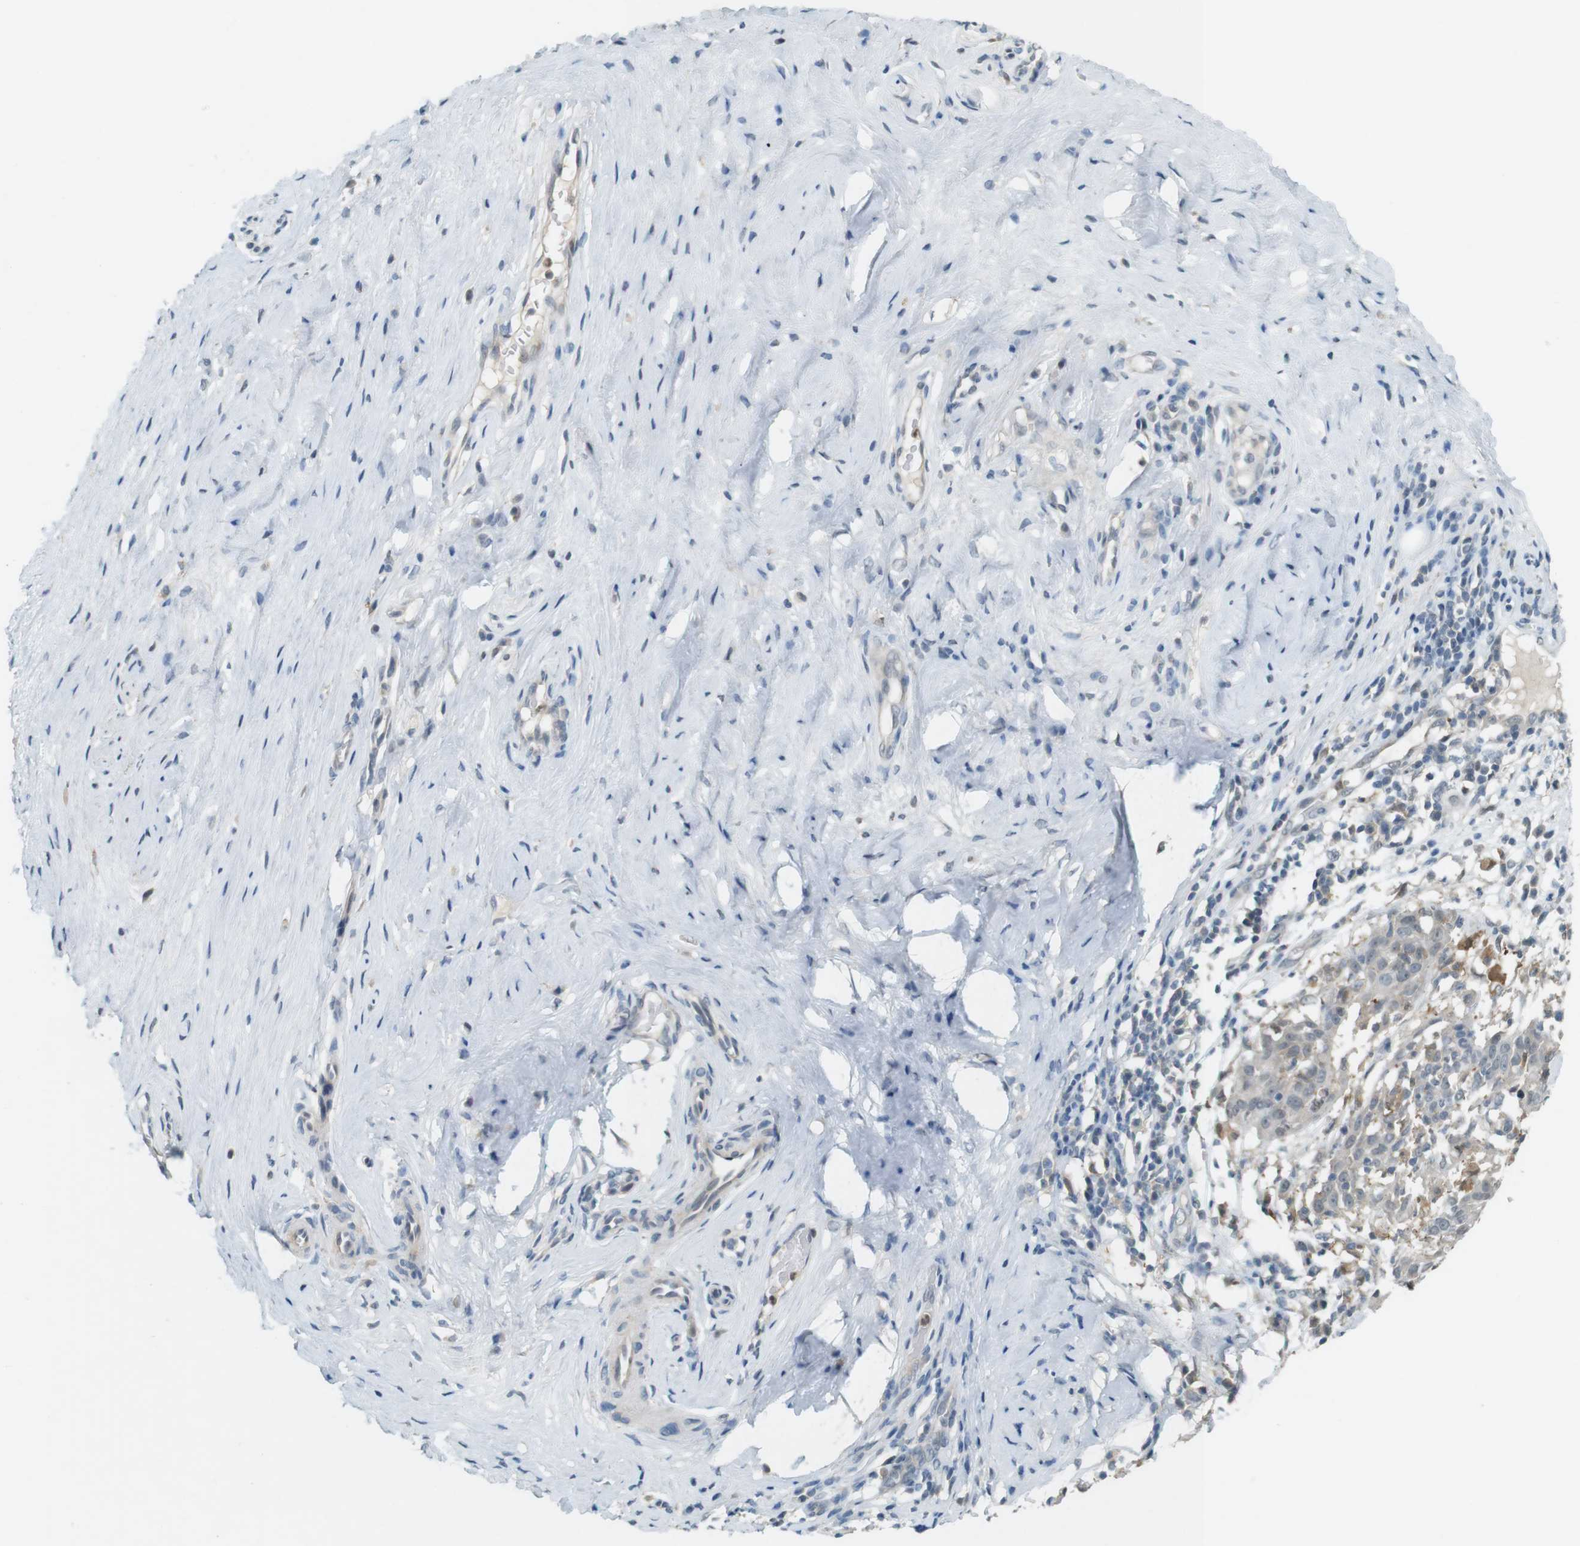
{"staining": {"intensity": "negative", "quantity": "none", "location": "none"}, "tissue": "cervical cancer", "cell_type": "Tumor cells", "image_type": "cancer", "snomed": [{"axis": "morphology", "description": "Squamous cell carcinoma, NOS"}, {"axis": "topography", "description": "Cervix"}], "caption": "This is an immunohistochemistry (IHC) photomicrograph of squamous cell carcinoma (cervical). There is no positivity in tumor cells.", "gene": "CDK14", "patient": {"sex": "female", "age": 51}}